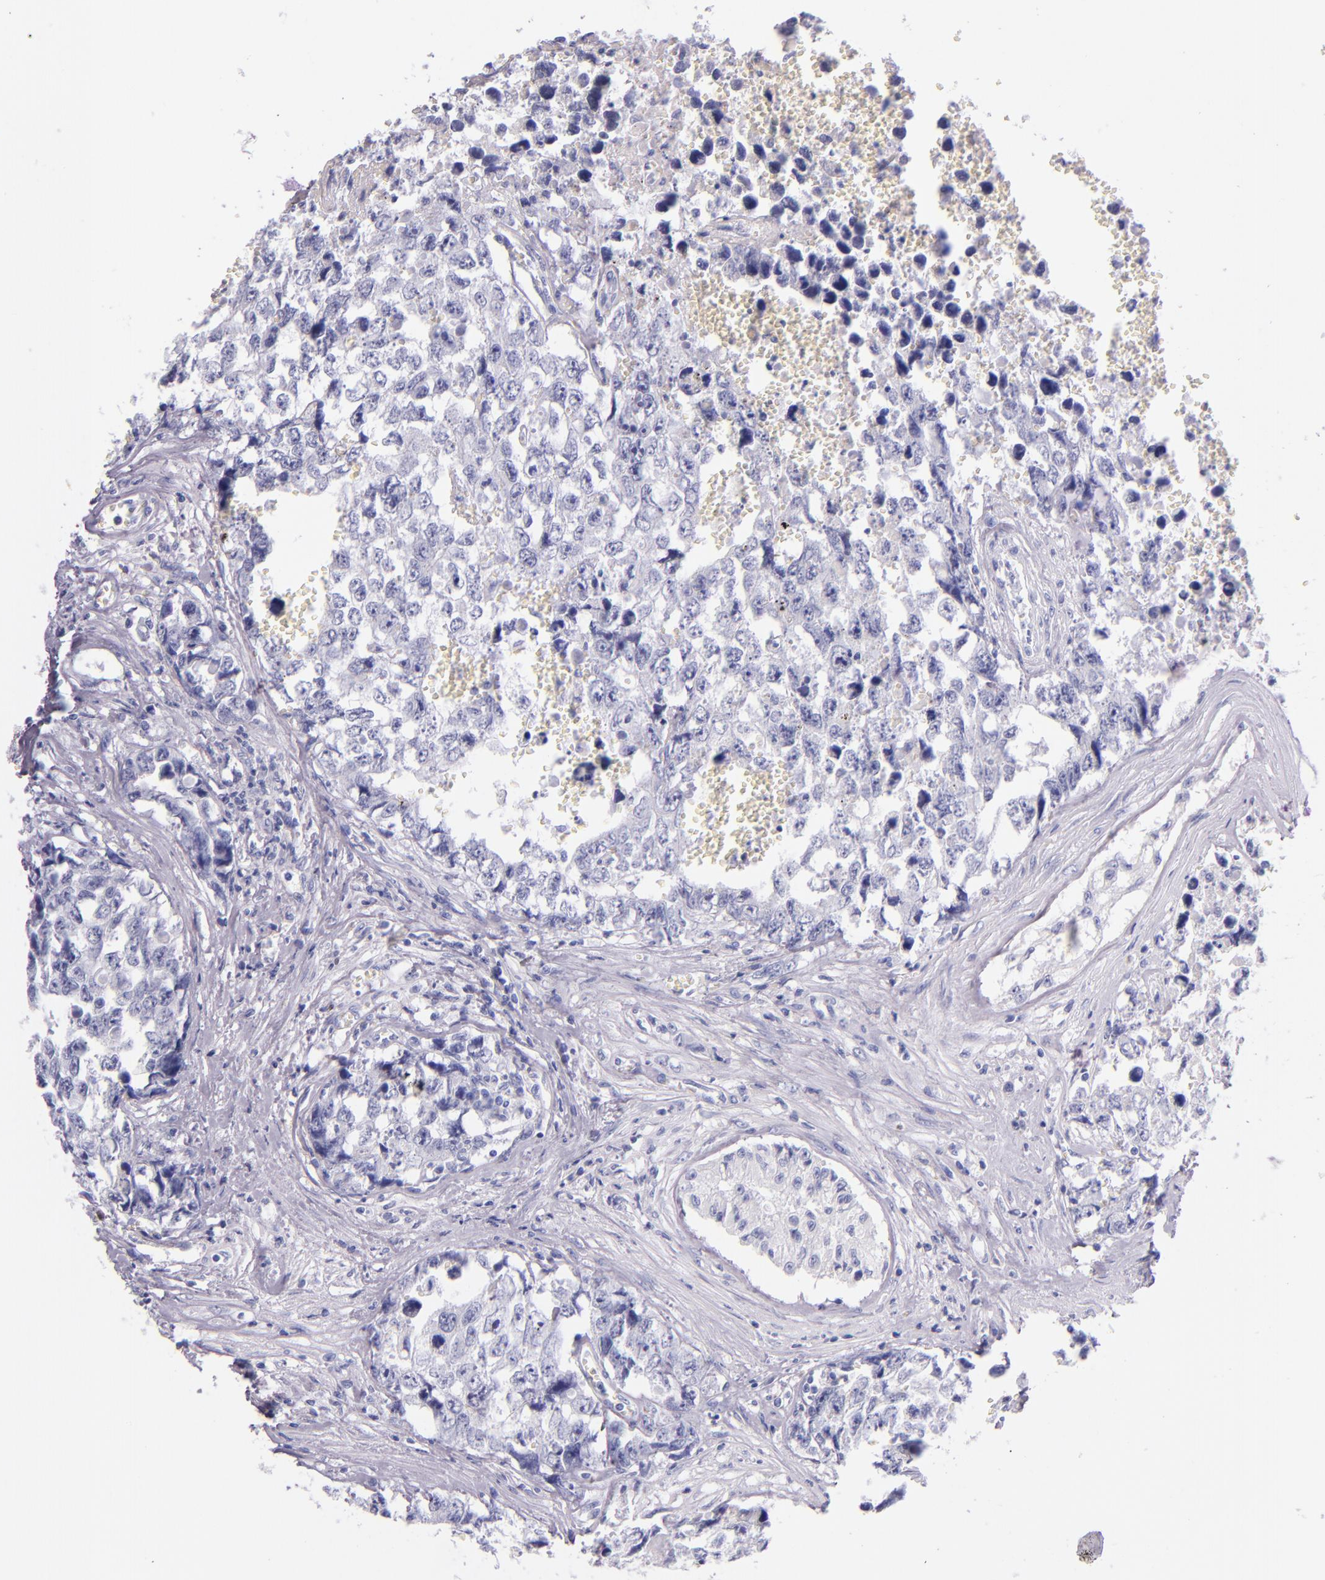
{"staining": {"intensity": "negative", "quantity": "none", "location": "none"}, "tissue": "testis cancer", "cell_type": "Tumor cells", "image_type": "cancer", "snomed": [{"axis": "morphology", "description": "Carcinoma, Embryonal, NOS"}, {"axis": "topography", "description": "Testis"}], "caption": "This is an IHC photomicrograph of human testis embryonal carcinoma. There is no staining in tumor cells.", "gene": "IRF4", "patient": {"sex": "male", "age": 31}}